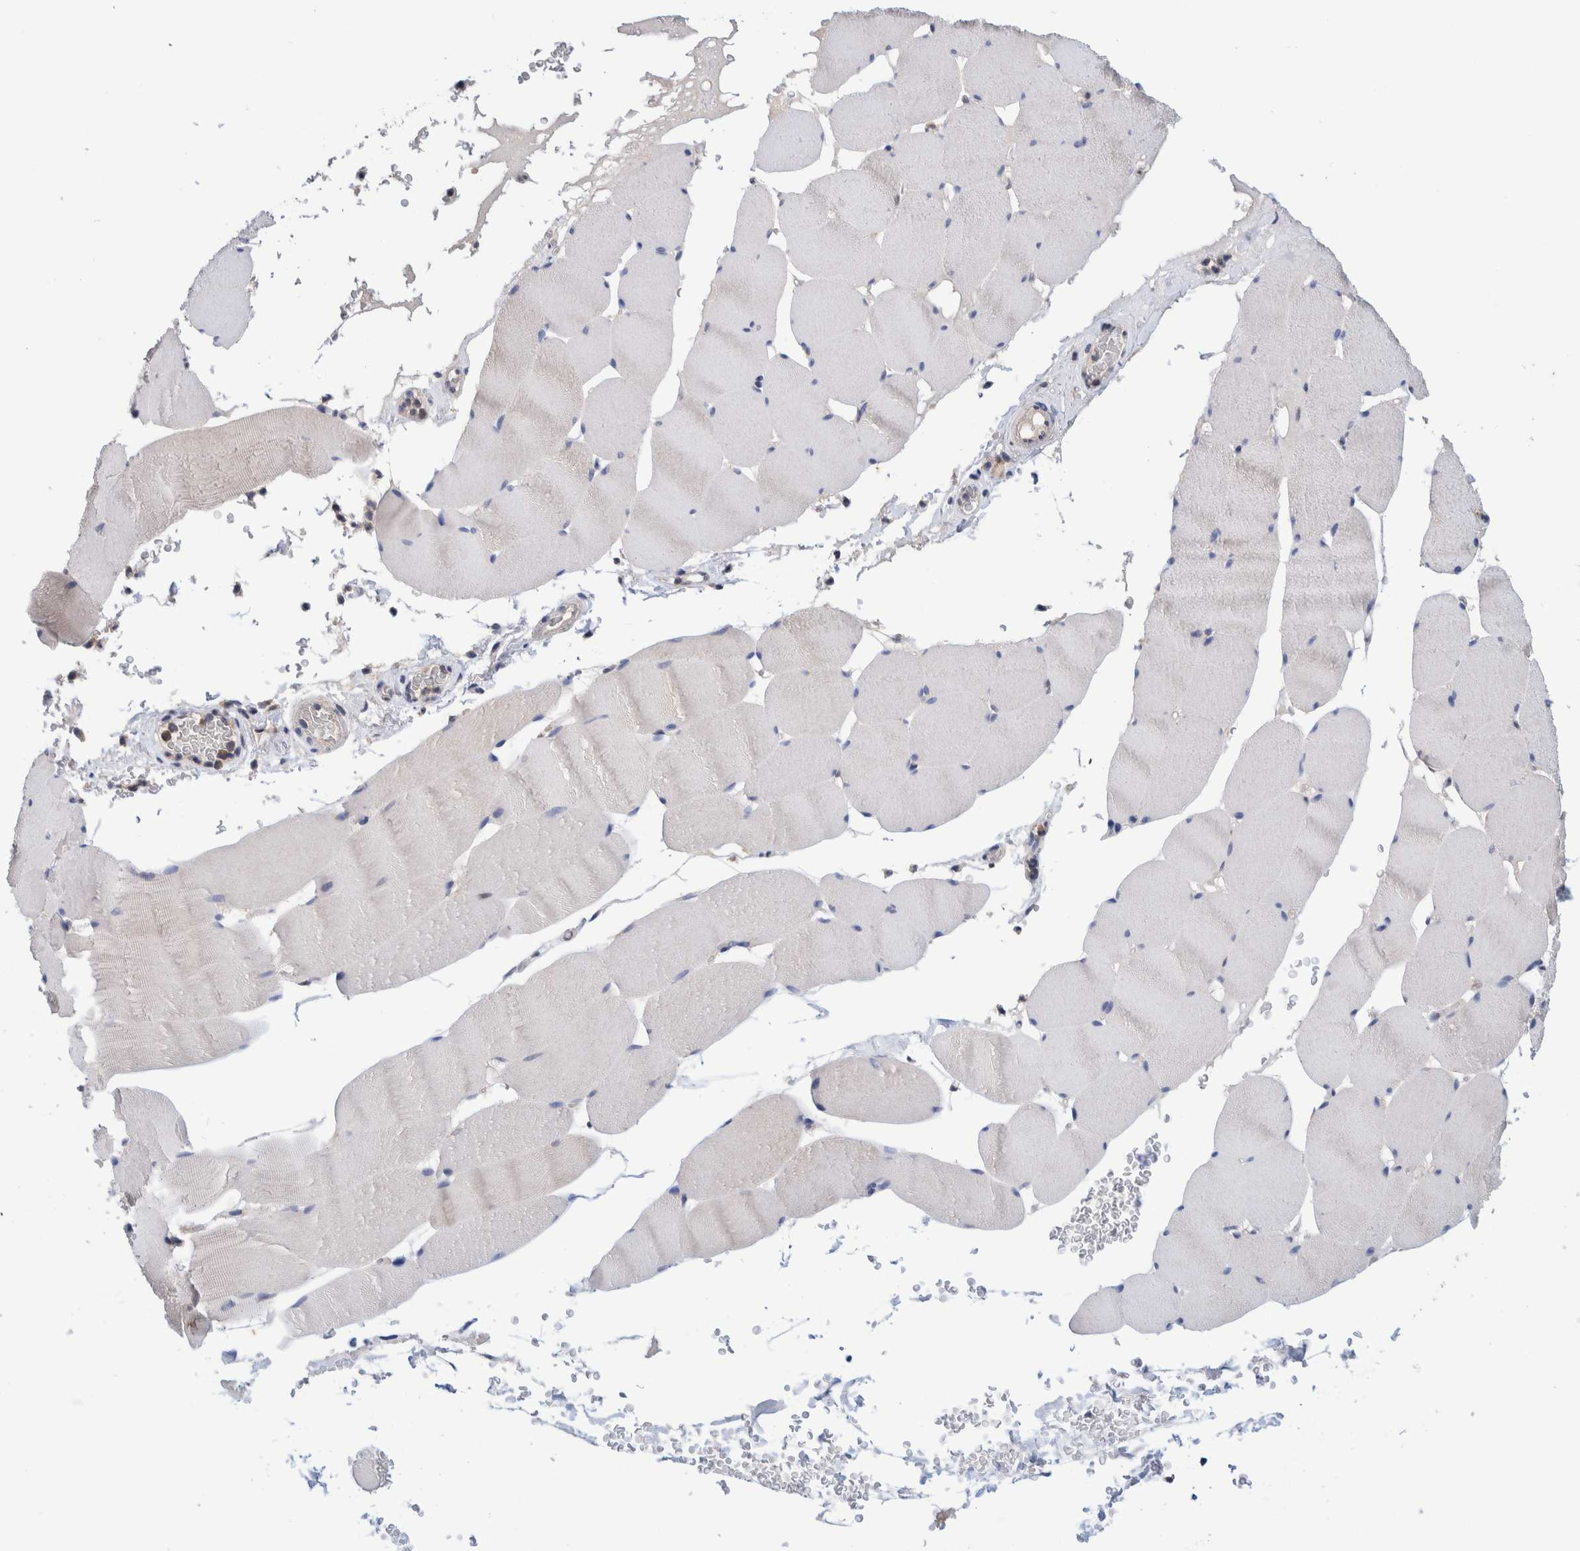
{"staining": {"intensity": "weak", "quantity": ">75%", "location": "cytoplasmic/membranous"}, "tissue": "skeletal muscle", "cell_type": "Myocytes", "image_type": "normal", "snomed": [{"axis": "morphology", "description": "Normal tissue, NOS"}, {"axis": "topography", "description": "Skeletal muscle"}], "caption": "Immunohistochemistry micrograph of benign skeletal muscle: skeletal muscle stained using immunohistochemistry displays low levels of weak protein expression localized specifically in the cytoplasmic/membranous of myocytes, appearing as a cytoplasmic/membranous brown color.", "gene": "PFAS", "patient": {"sex": "male", "age": 62}}